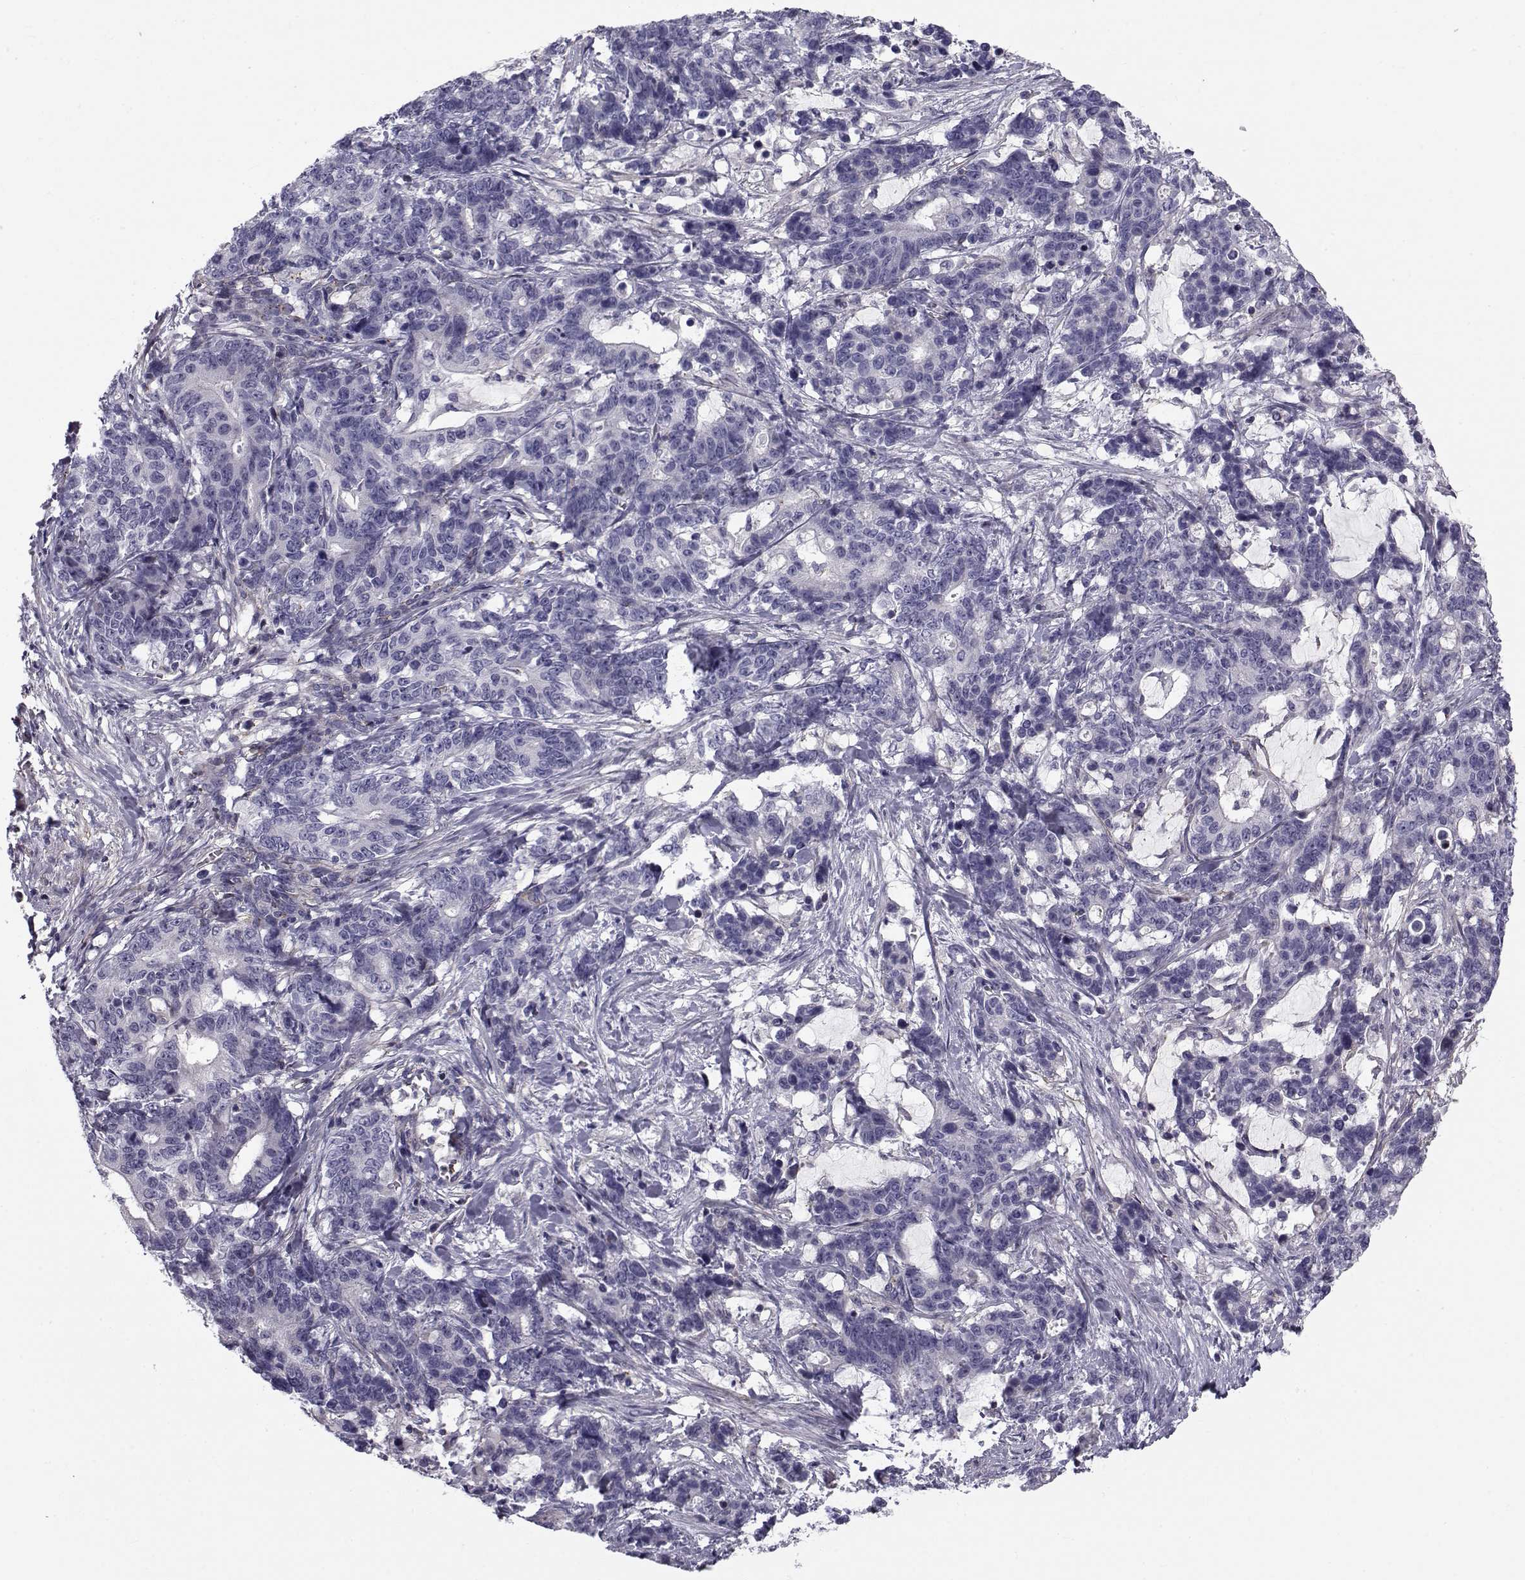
{"staining": {"intensity": "negative", "quantity": "none", "location": "none"}, "tissue": "stomach cancer", "cell_type": "Tumor cells", "image_type": "cancer", "snomed": [{"axis": "morphology", "description": "Normal tissue, NOS"}, {"axis": "morphology", "description": "Adenocarcinoma, NOS"}, {"axis": "topography", "description": "Stomach"}], "caption": "Stomach cancer (adenocarcinoma) was stained to show a protein in brown. There is no significant staining in tumor cells.", "gene": "LRRC27", "patient": {"sex": "female", "age": 64}}